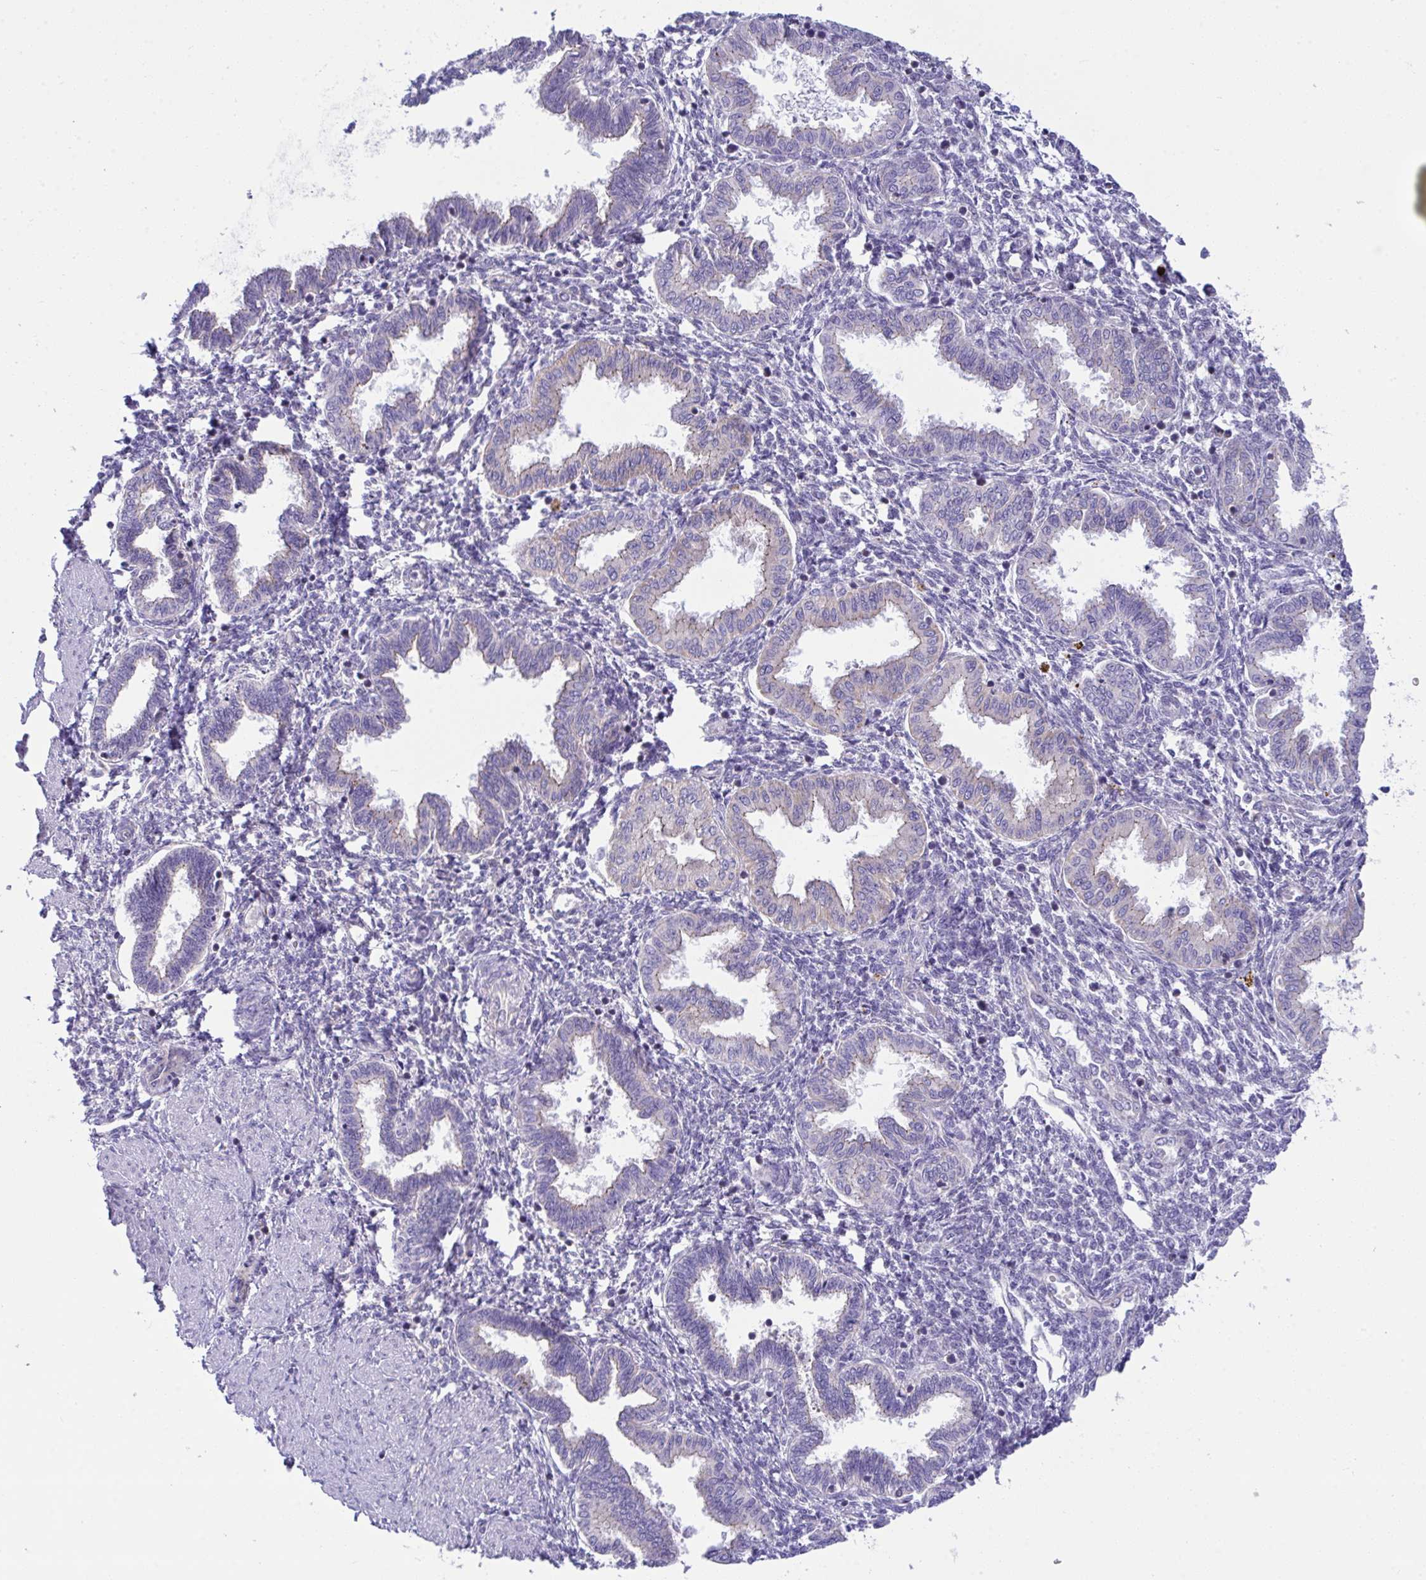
{"staining": {"intensity": "negative", "quantity": "none", "location": "none"}, "tissue": "endometrium", "cell_type": "Cells in endometrial stroma", "image_type": "normal", "snomed": [{"axis": "morphology", "description": "Normal tissue, NOS"}, {"axis": "topography", "description": "Endometrium"}], "caption": "Immunohistochemistry (IHC) of normal endometrium exhibits no positivity in cells in endometrial stroma. The staining was performed using DAB (3,3'-diaminobenzidine) to visualize the protein expression in brown, while the nuclei were stained in blue with hematoxylin (Magnification: 20x).", "gene": "PLA2G12B", "patient": {"sex": "female", "age": 33}}